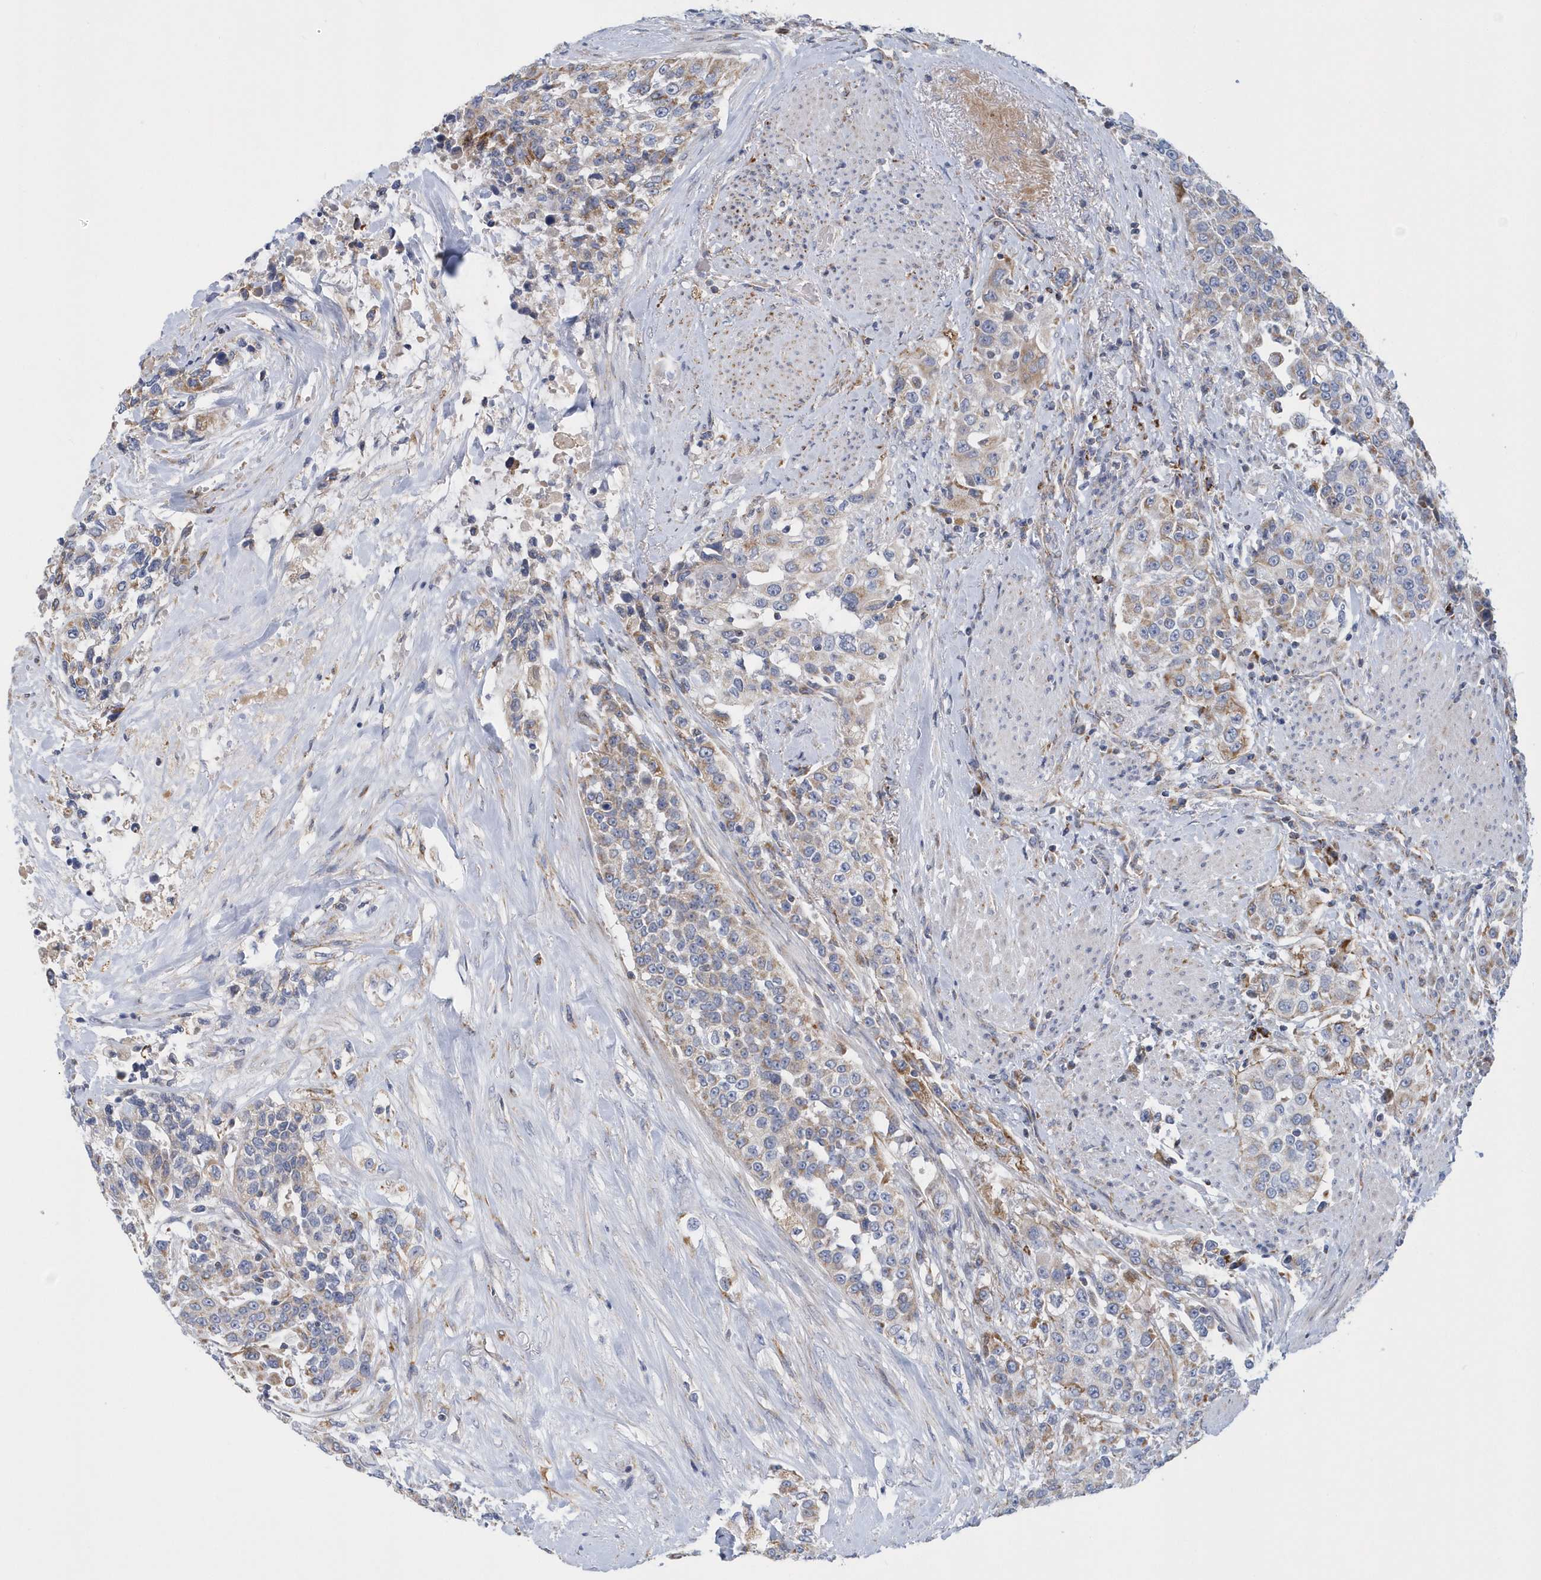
{"staining": {"intensity": "moderate", "quantity": "<25%", "location": "cytoplasmic/membranous"}, "tissue": "urothelial cancer", "cell_type": "Tumor cells", "image_type": "cancer", "snomed": [{"axis": "morphology", "description": "Urothelial carcinoma, High grade"}, {"axis": "topography", "description": "Urinary bladder"}], "caption": "IHC image of urothelial cancer stained for a protein (brown), which displays low levels of moderate cytoplasmic/membranous positivity in about <25% of tumor cells.", "gene": "VWA5B2", "patient": {"sex": "female", "age": 80}}